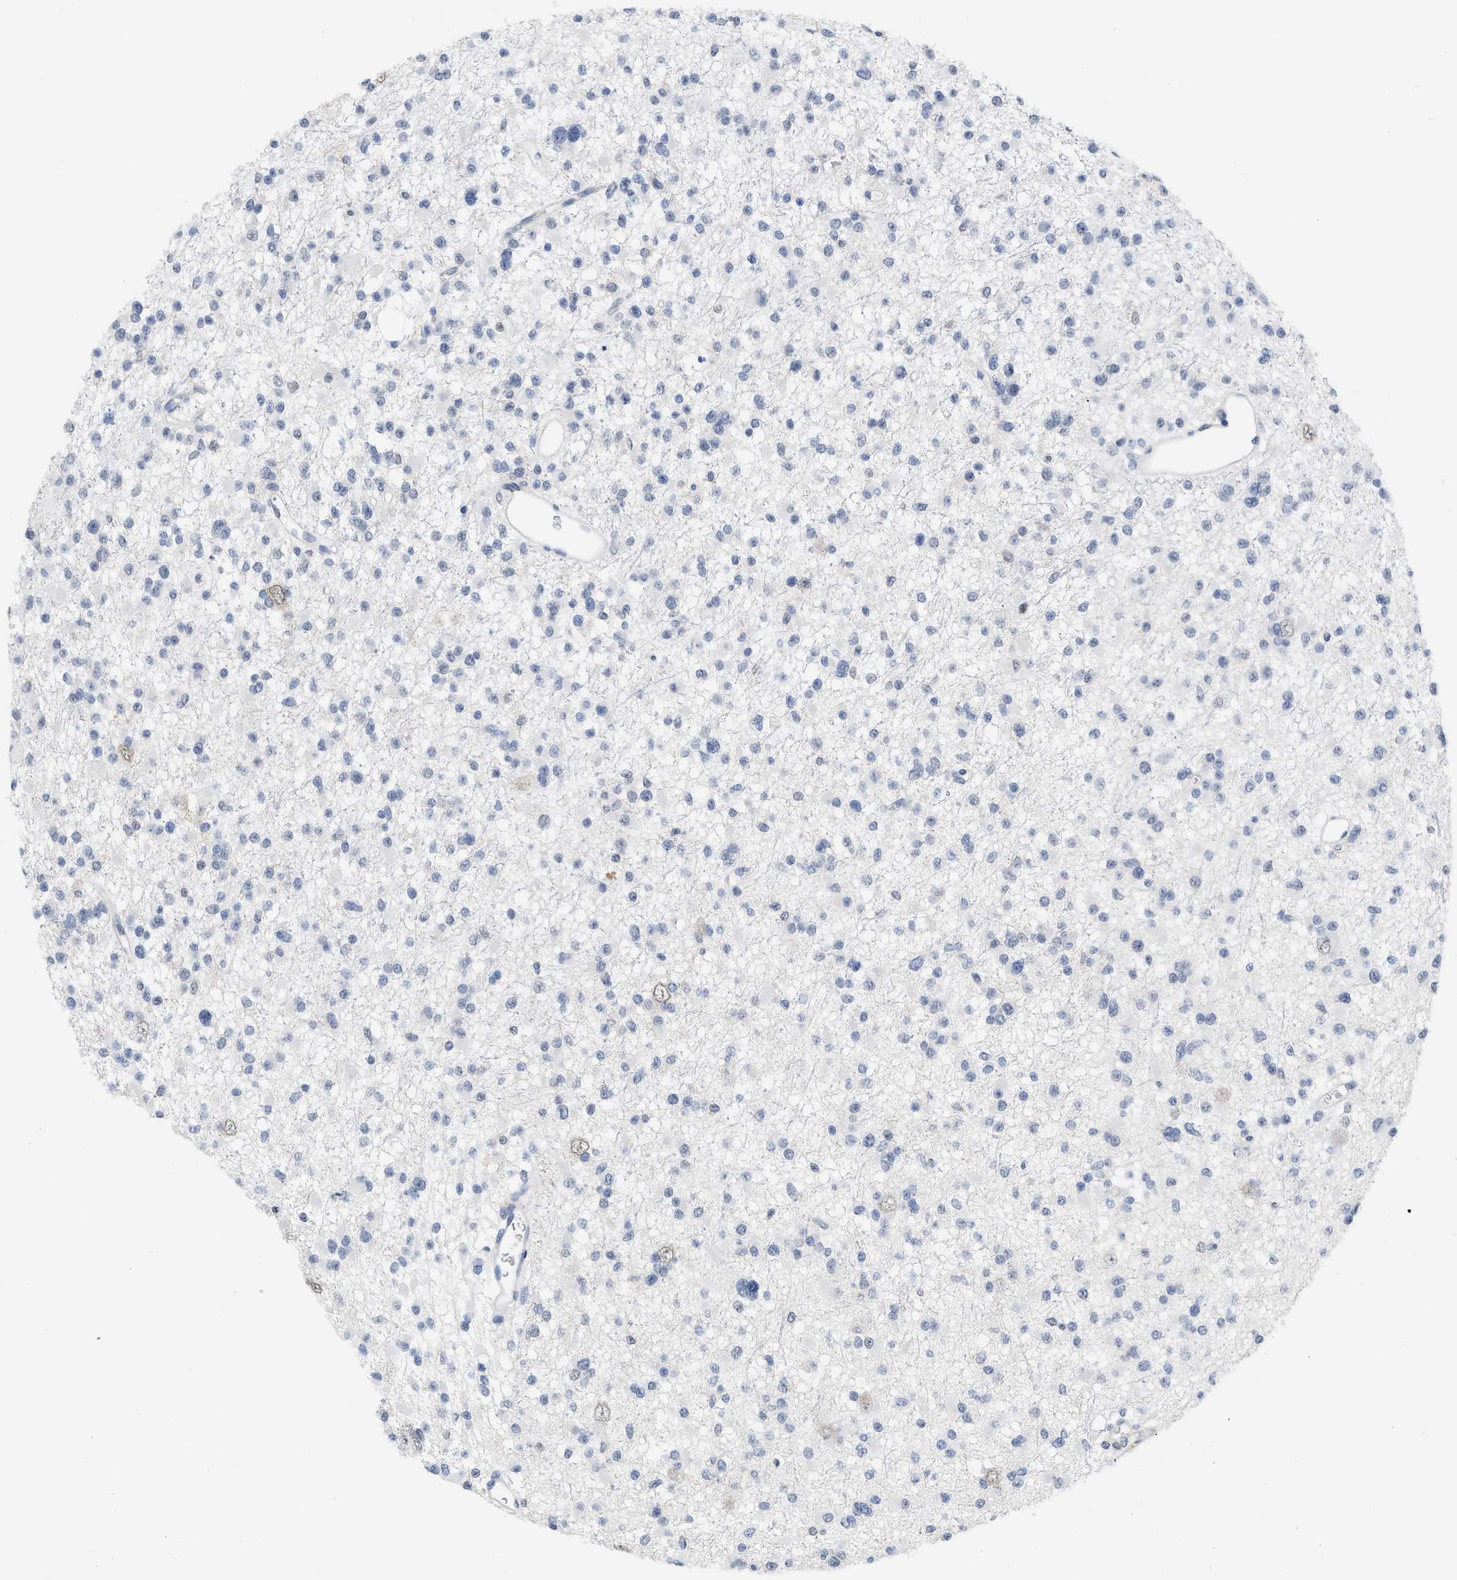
{"staining": {"intensity": "negative", "quantity": "none", "location": "none"}, "tissue": "glioma", "cell_type": "Tumor cells", "image_type": "cancer", "snomed": [{"axis": "morphology", "description": "Glioma, malignant, Low grade"}, {"axis": "topography", "description": "Brain"}], "caption": "High power microscopy photomicrograph of an immunohistochemistry (IHC) photomicrograph of glioma, revealing no significant expression in tumor cells.", "gene": "BAIAP2L1", "patient": {"sex": "female", "age": 22}}